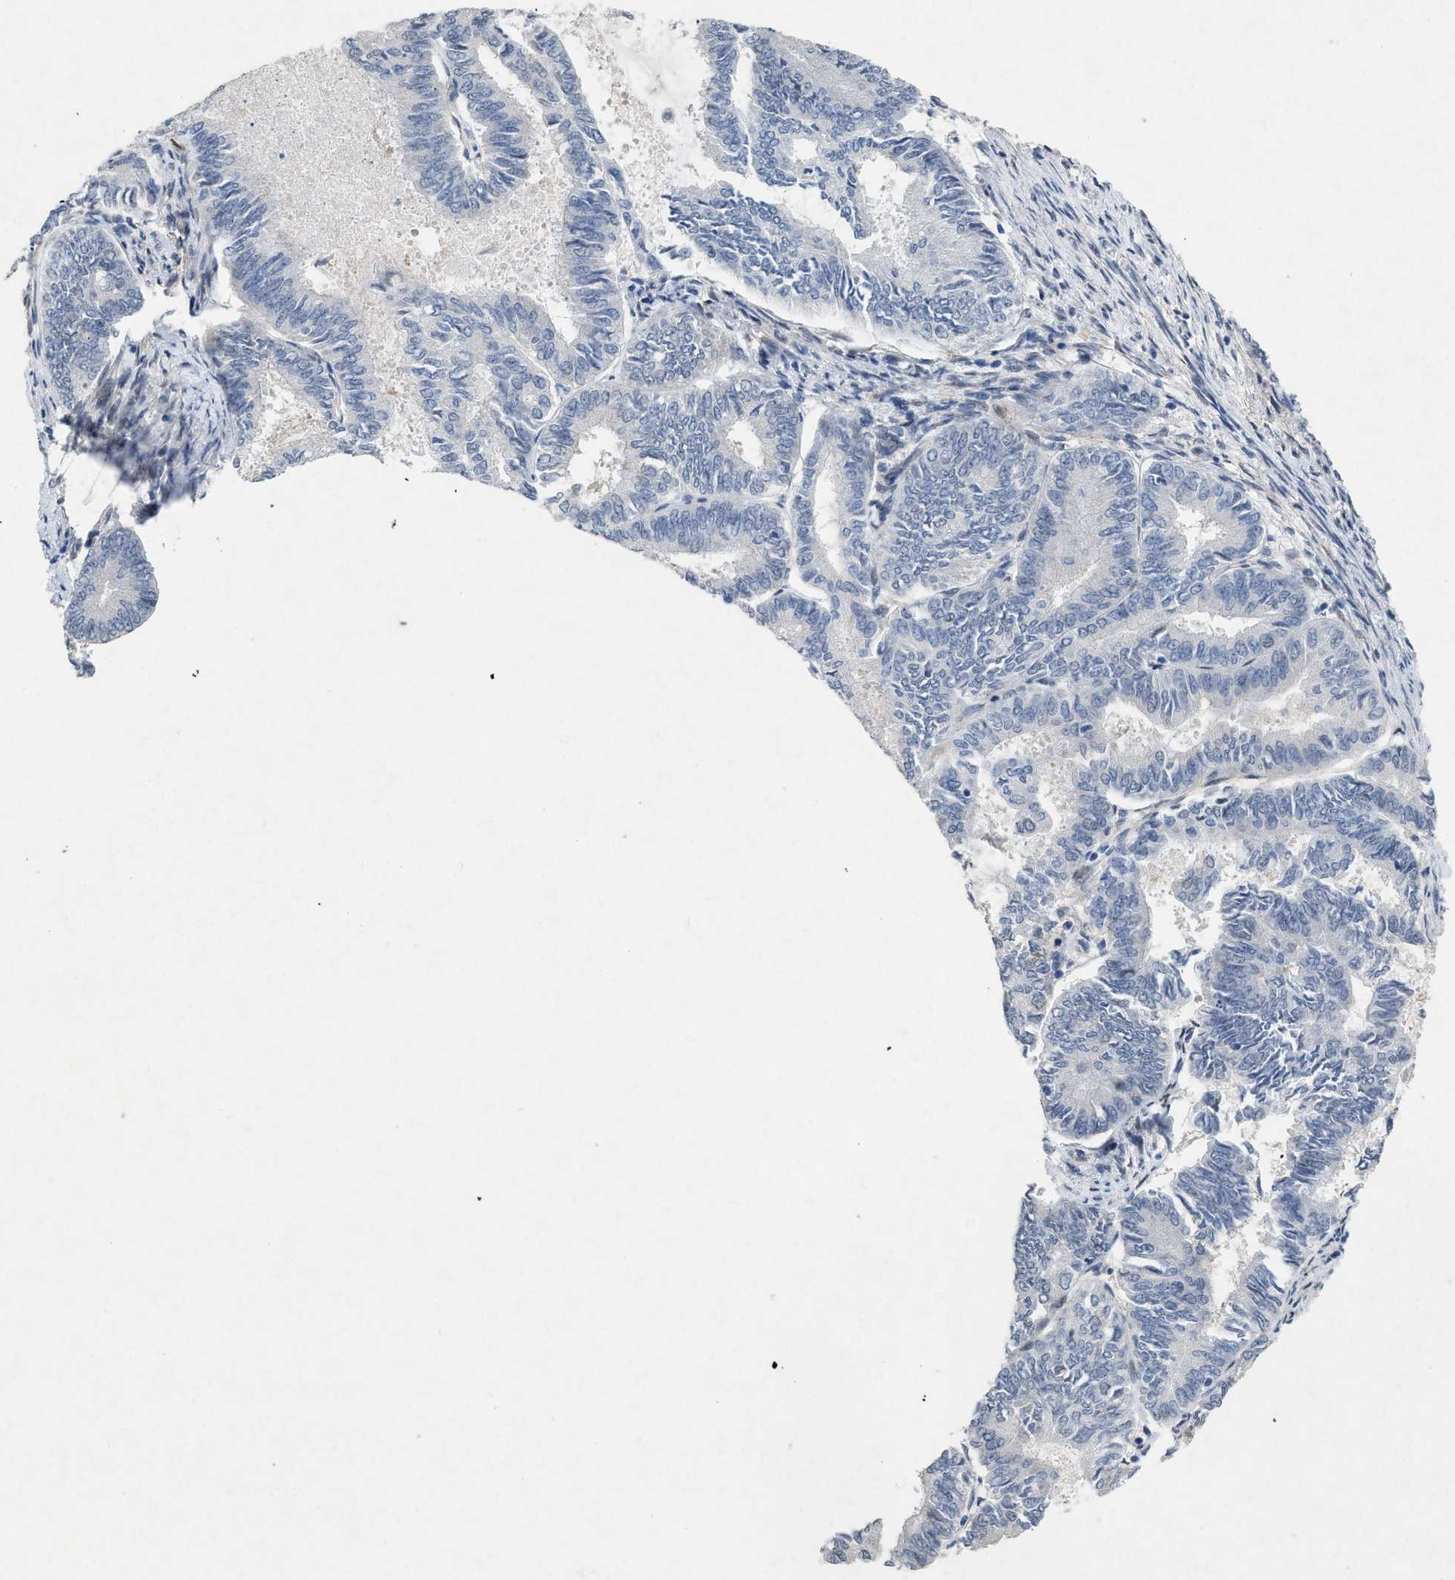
{"staining": {"intensity": "negative", "quantity": "none", "location": "none"}, "tissue": "endometrial cancer", "cell_type": "Tumor cells", "image_type": "cancer", "snomed": [{"axis": "morphology", "description": "Adenocarcinoma, NOS"}, {"axis": "topography", "description": "Endometrium"}], "caption": "A high-resolution histopathology image shows immunohistochemistry (IHC) staining of endometrial cancer, which demonstrates no significant staining in tumor cells.", "gene": "PDGFRA", "patient": {"sex": "female", "age": 86}}